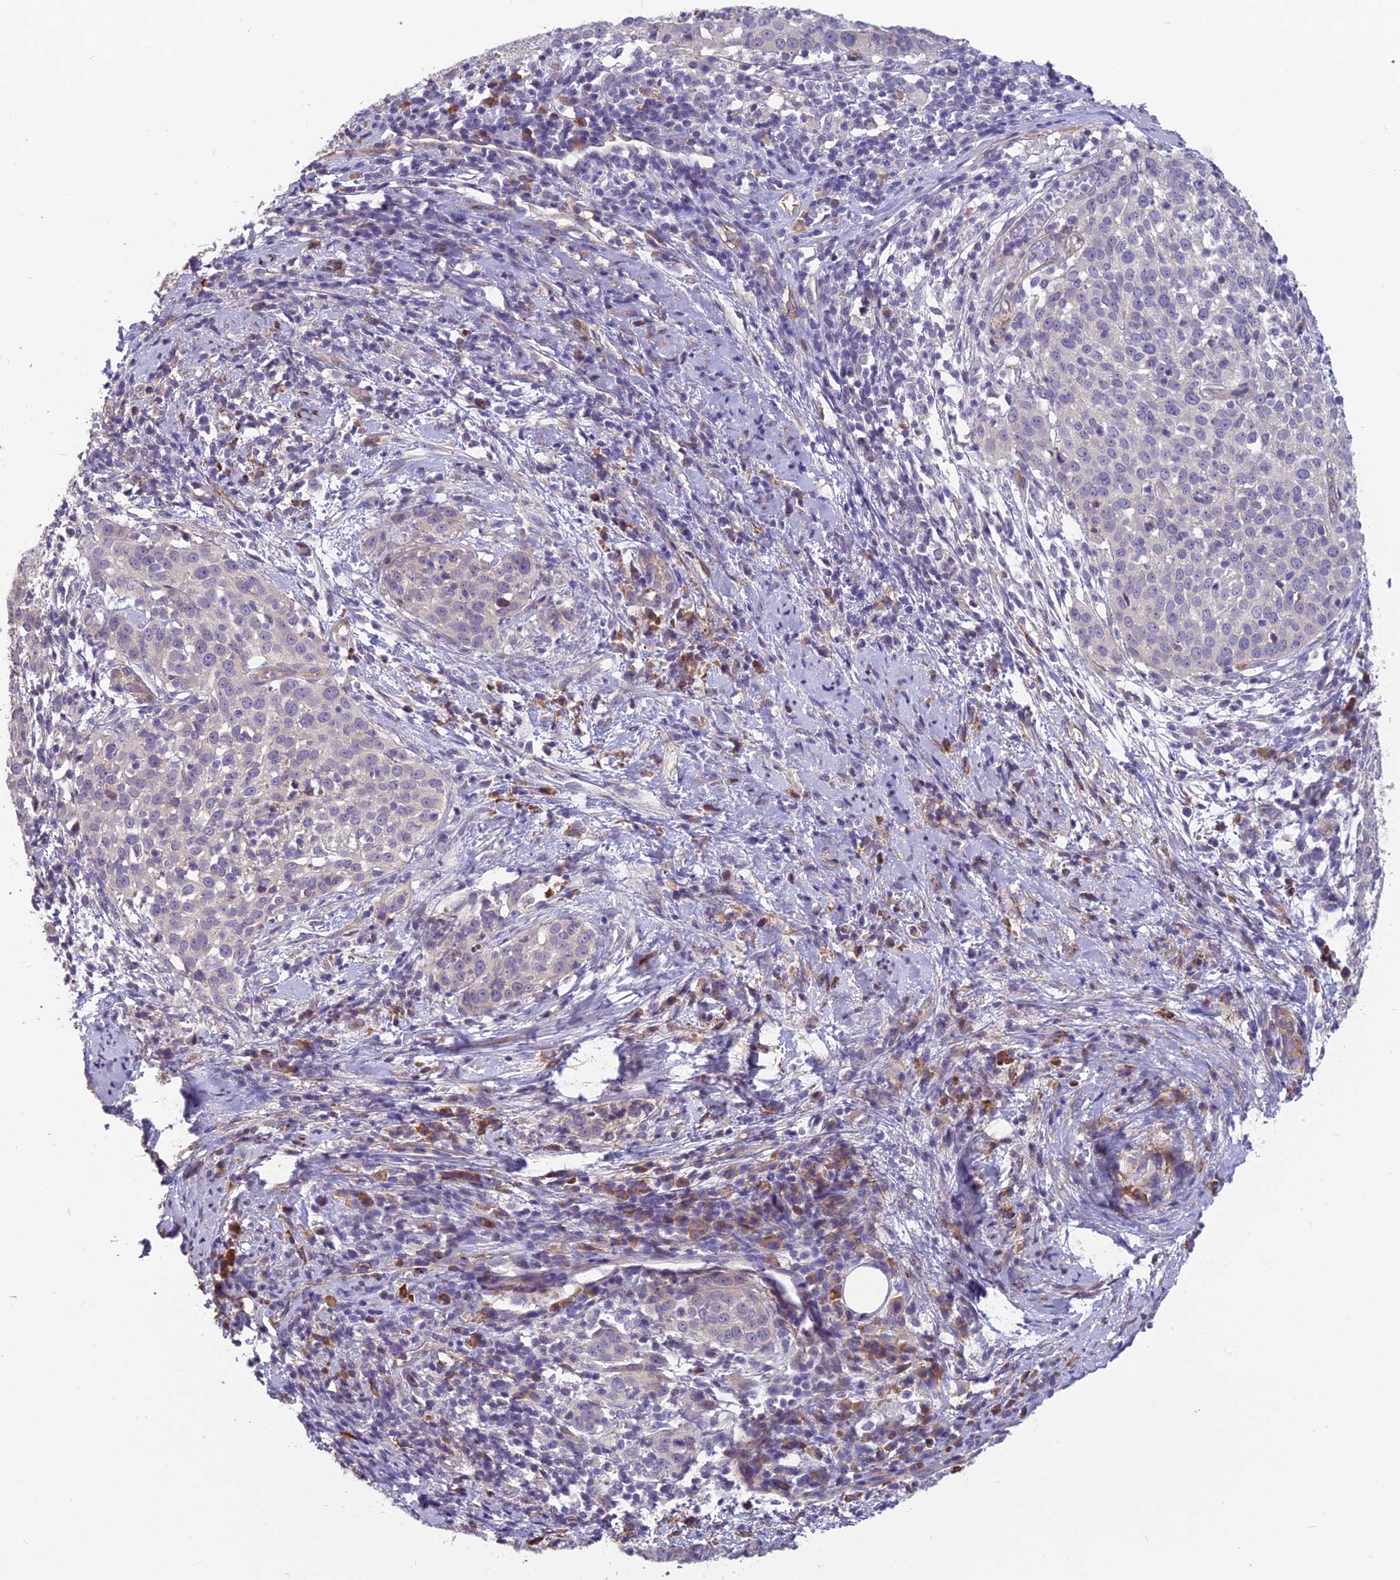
{"staining": {"intensity": "negative", "quantity": "none", "location": "none"}, "tissue": "cervical cancer", "cell_type": "Tumor cells", "image_type": "cancer", "snomed": [{"axis": "morphology", "description": "Squamous cell carcinoma, NOS"}, {"axis": "topography", "description": "Cervix"}], "caption": "A micrograph of cervical squamous cell carcinoma stained for a protein exhibits no brown staining in tumor cells.", "gene": "TSPAN15", "patient": {"sex": "female", "age": 57}}